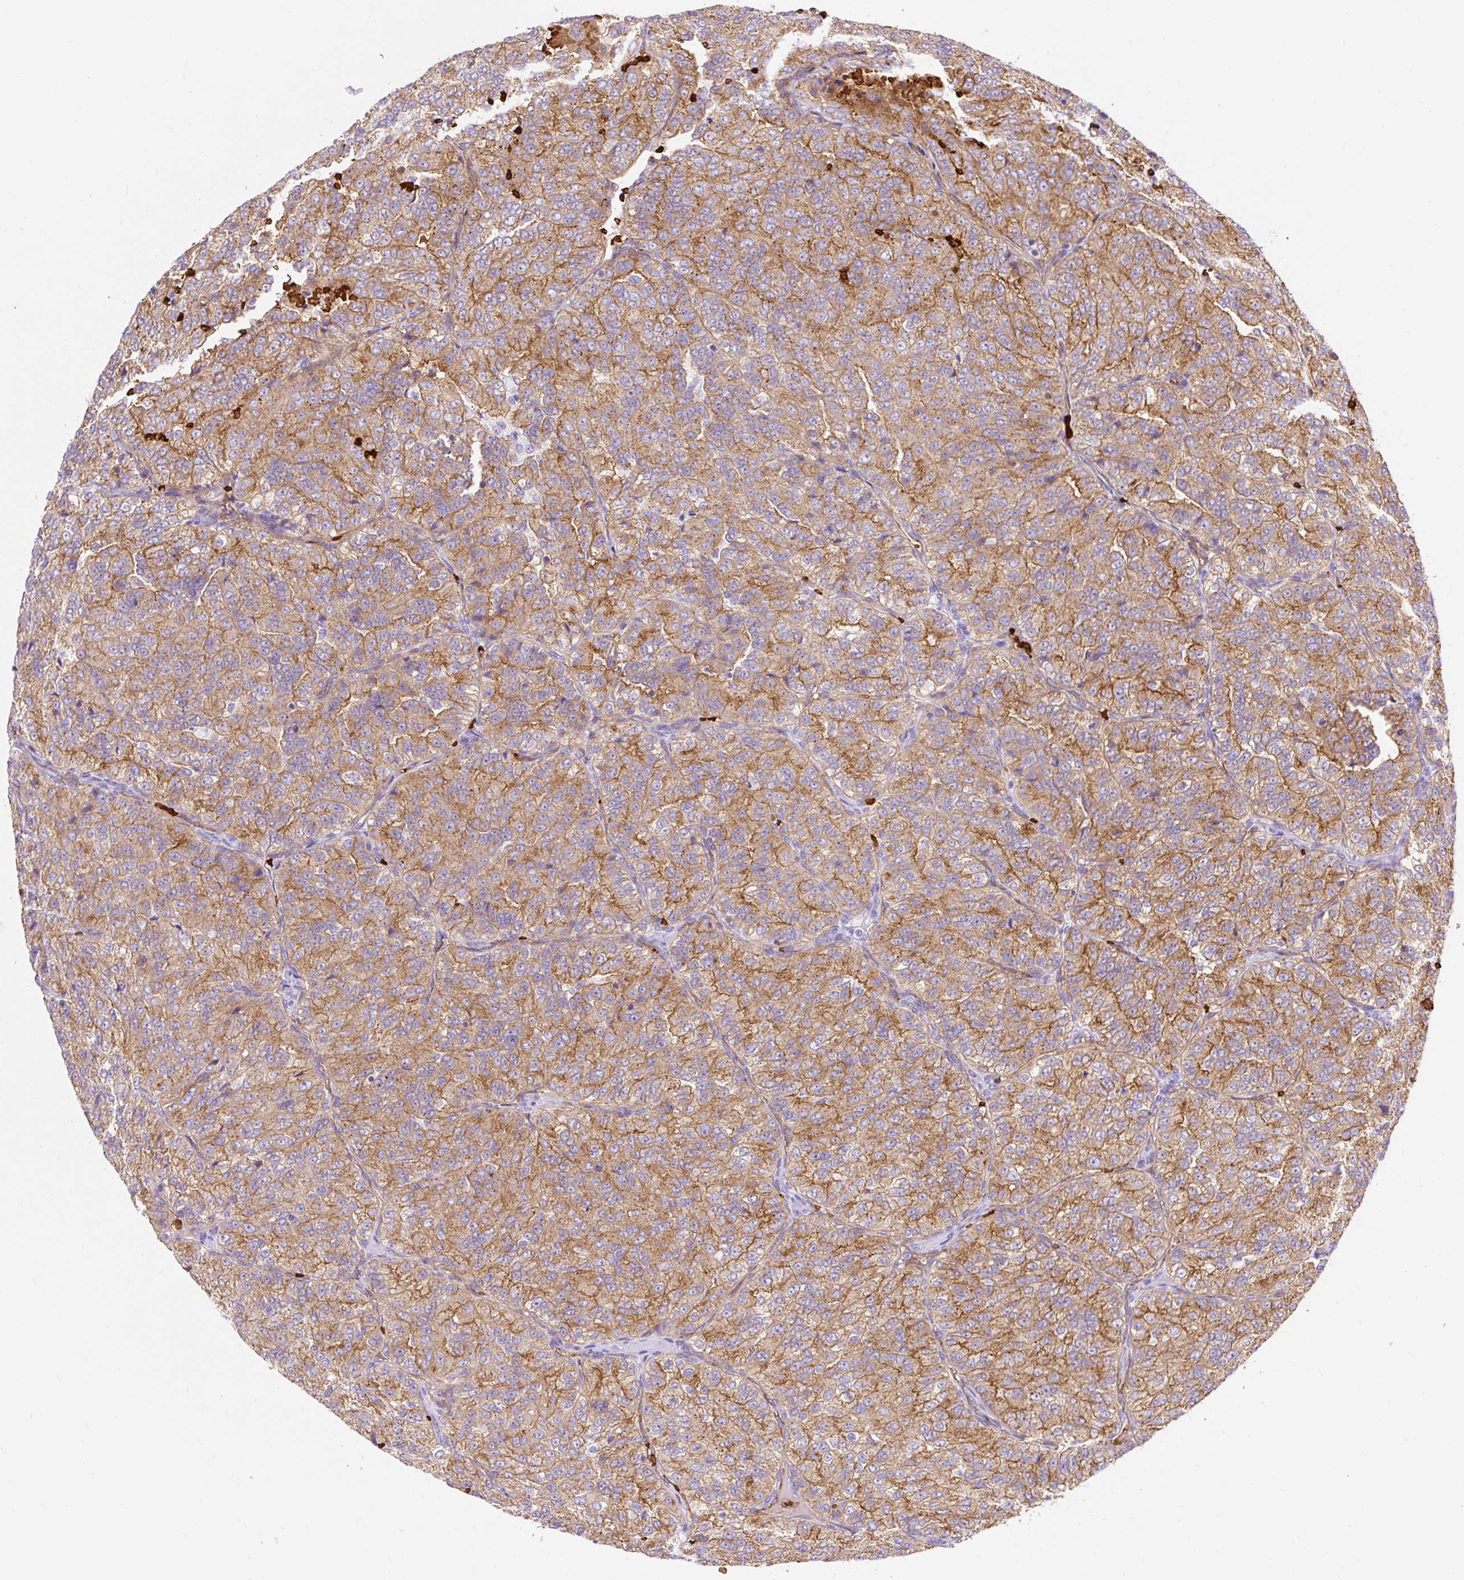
{"staining": {"intensity": "moderate", "quantity": ">75%", "location": "cytoplasmic/membranous"}, "tissue": "renal cancer", "cell_type": "Tumor cells", "image_type": "cancer", "snomed": [{"axis": "morphology", "description": "Adenocarcinoma, NOS"}, {"axis": "topography", "description": "Kidney"}], "caption": "The photomicrograph demonstrates staining of adenocarcinoma (renal), revealing moderate cytoplasmic/membranous protein positivity (brown color) within tumor cells.", "gene": "HIP1R", "patient": {"sex": "female", "age": 63}}